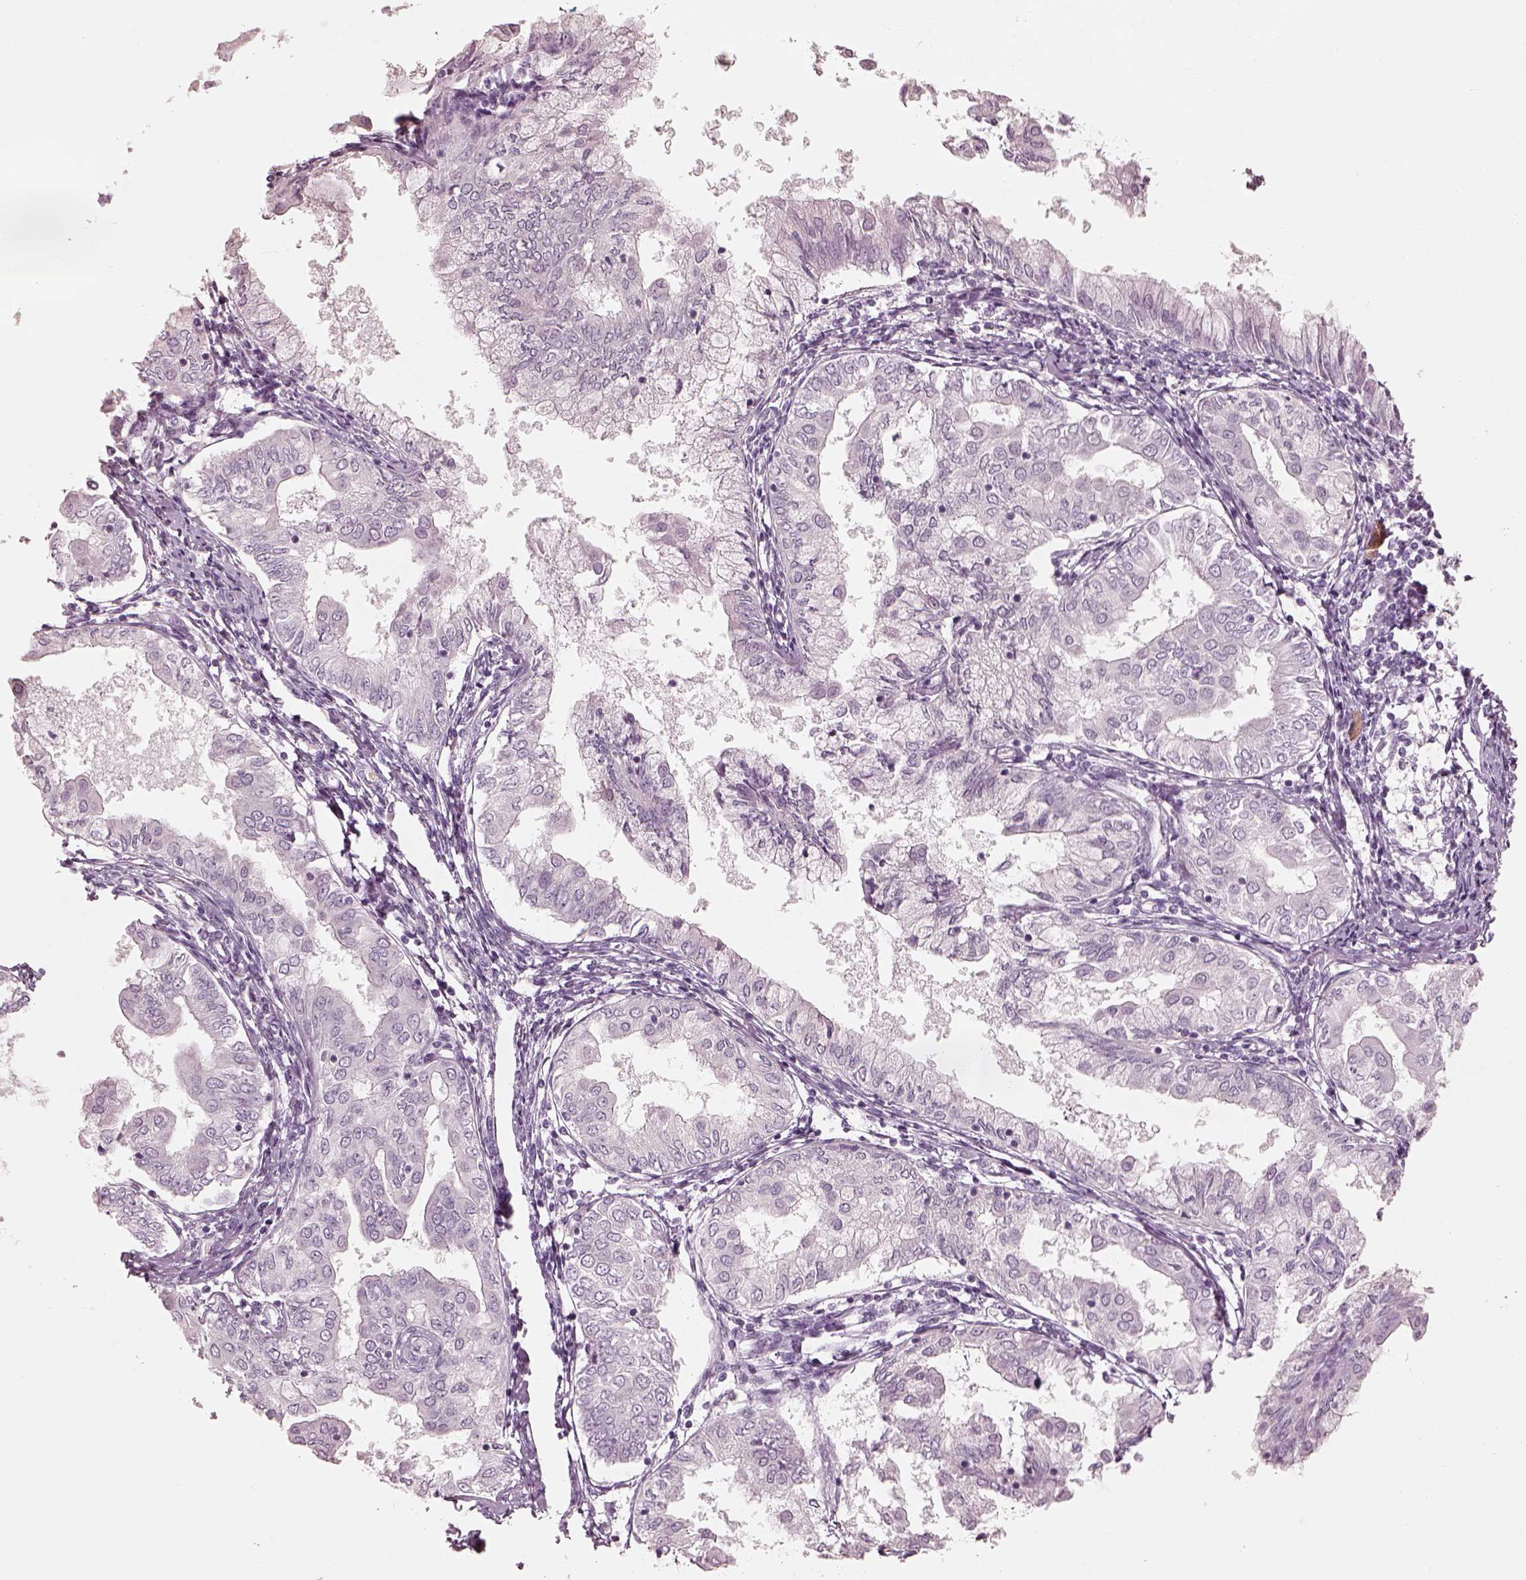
{"staining": {"intensity": "negative", "quantity": "none", "location": "none"}, "tissue": "endometrial cancer", "cell_type": "Tumor cells", "image_type": "cancer", "snomed": [{"axis": "morphology", "description": "Adenocarcinoma, NOS"}, {"axis": "topography", "description": "Endometrium"}], "caption": "IHC of human endometrial cancer (adenocarcinoma) demonstrates no expression in tumor cells.", "gene": "RSPH9", "patient": {"sex": "female", "age": 68}}